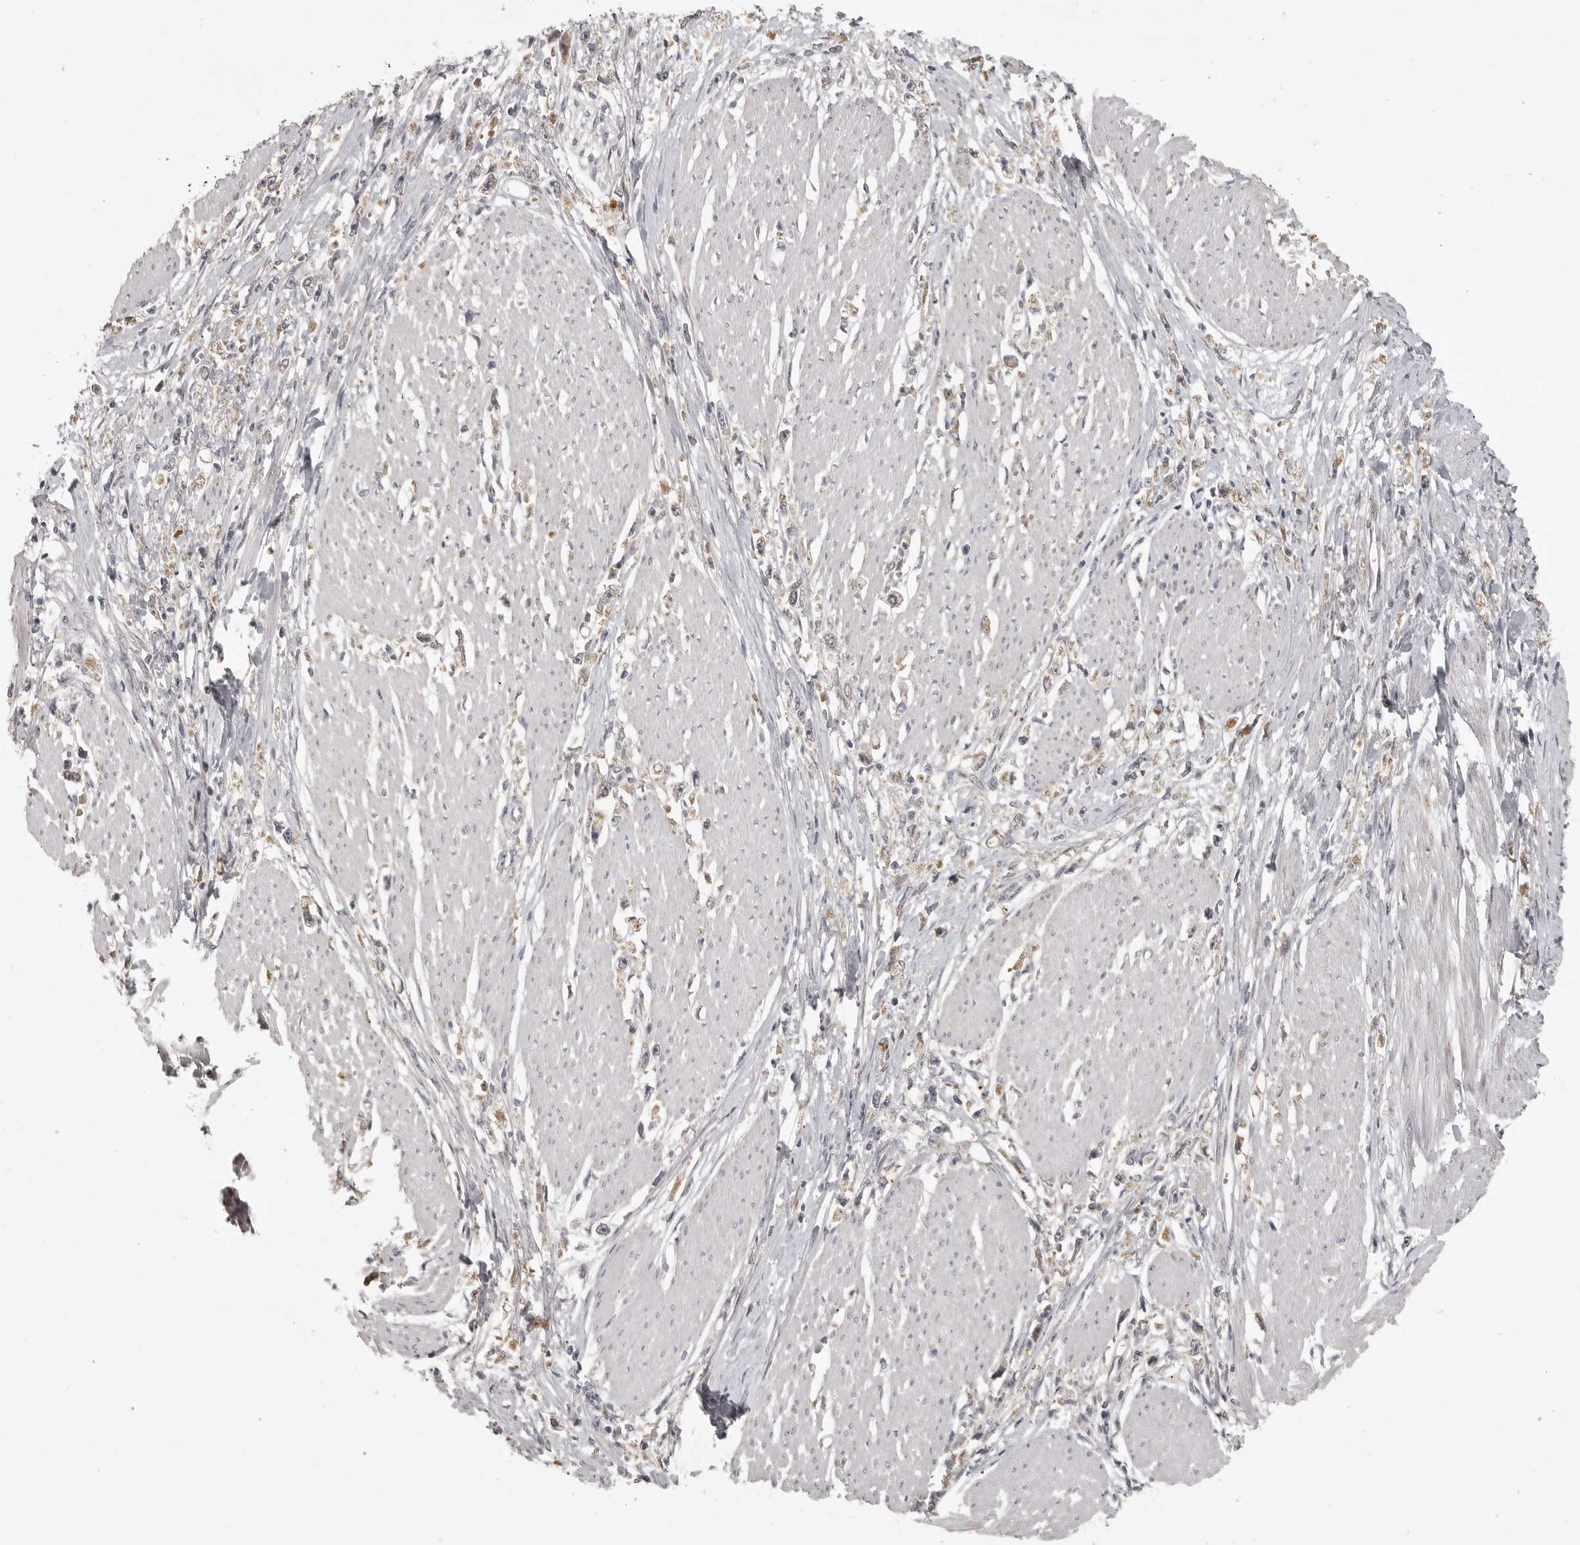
{"staining": {"intensity": "negative", "quantity": "none", "location": "none"}, "tissue": "stomach cancer", "cell_type": "Tumor cells", "image_type": "cancer", "snomed": [{"axis": "morphology", "description": "Adenocarcinoma, NOS"}, {"axis": "topography", "description": "Stomach"}], "caption": "An immunohistochemistry (IHC) image of stomach cancer is shown. There is no staining in tumor cells of stomach cancer. (DAB immunohistochemistry with hematoxylin counter stain).", "gene": "POLE2", "patient": {"sex": "female", "age": 59}}